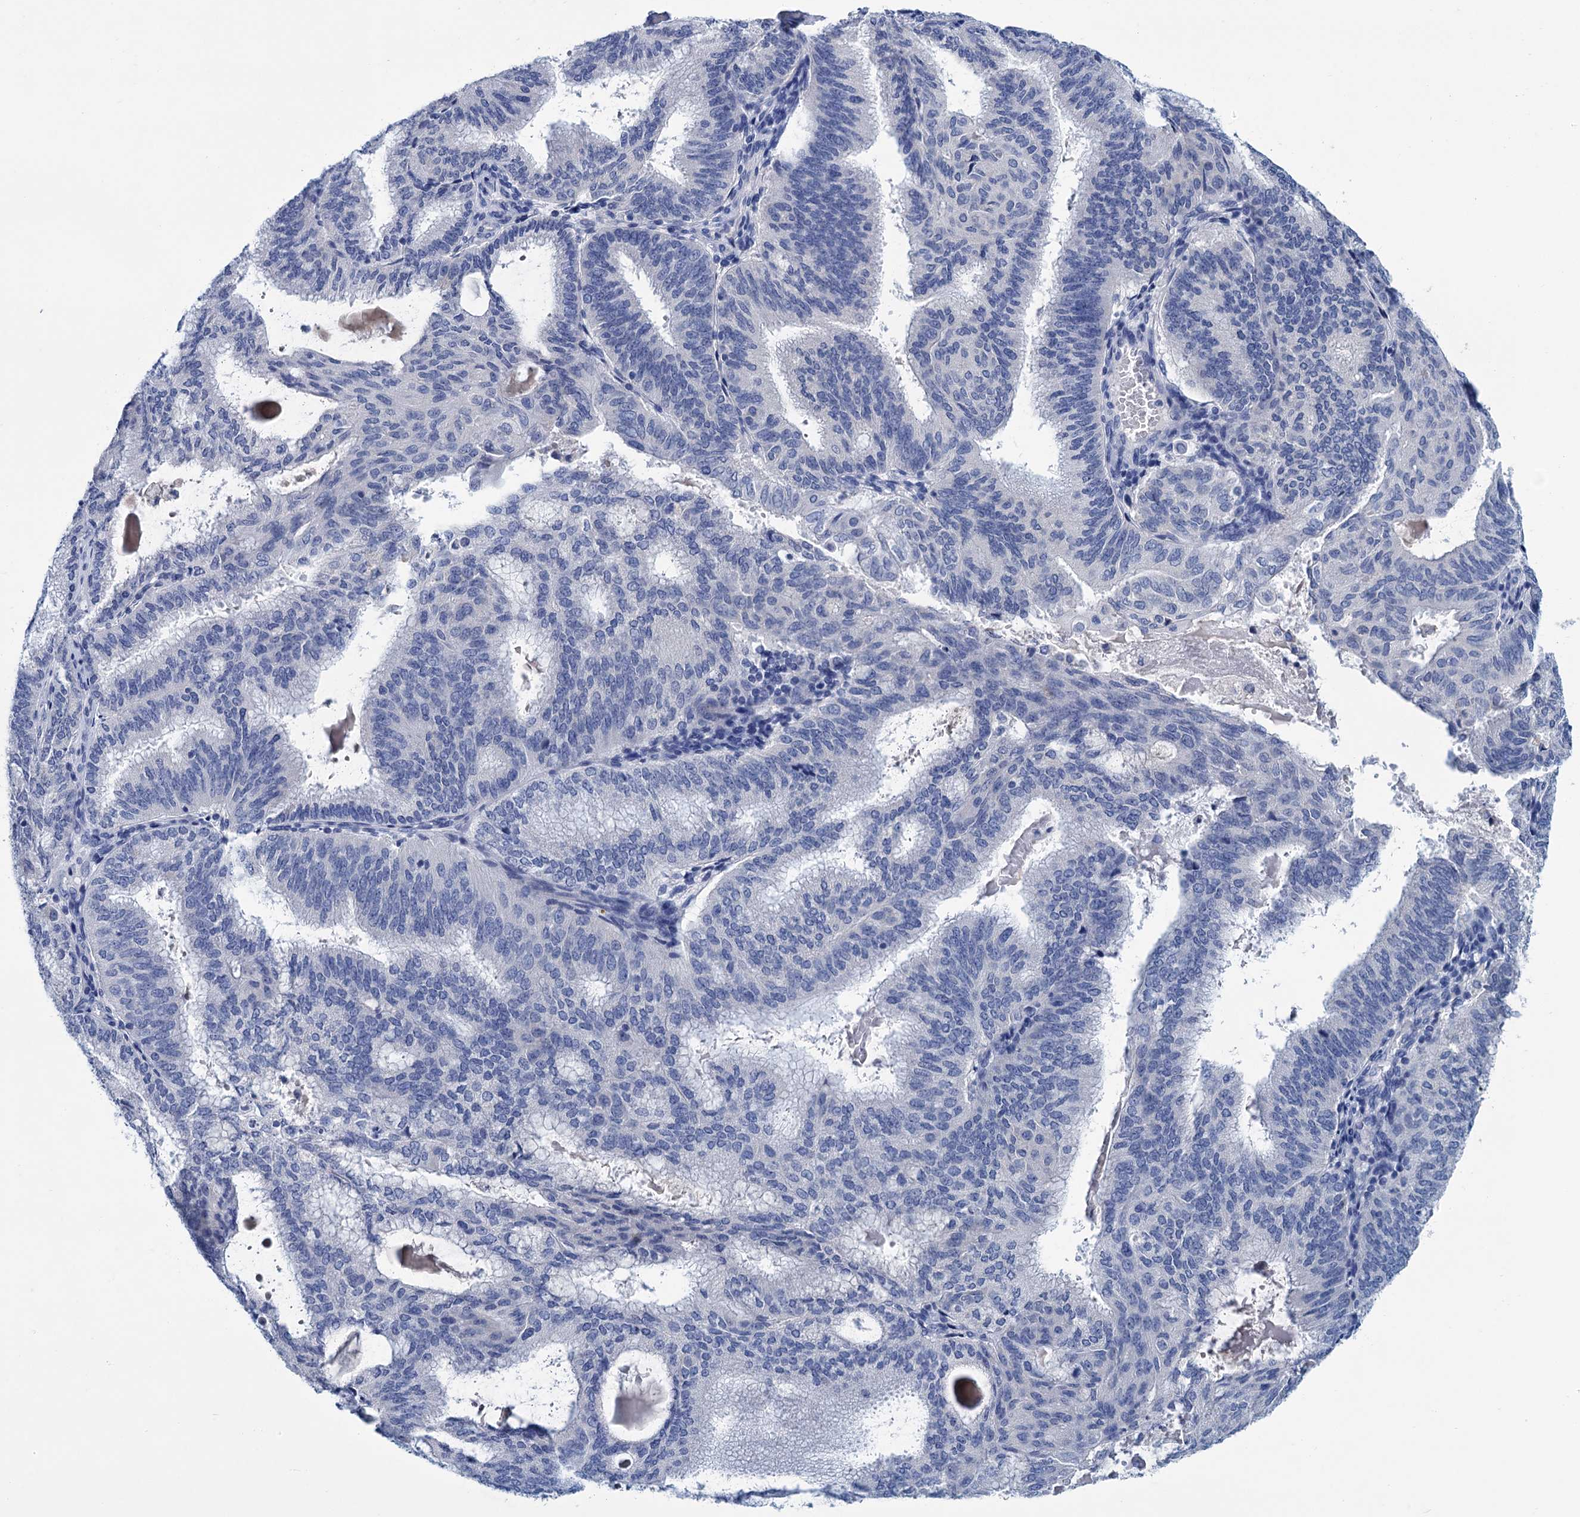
{"staining": {"intensity": "negative", "quantity": "none", "location": "none"}, "tissue": "endometrial cancer", "cell_type": "Tumor cells", "image_type": "cancer", "snomed": [{"axis": "morphology", "description": "Adenocarcinoma, NOS"}, {"axis": "topography", "description": "Endometrium"}], "caption": "IHC image of human endometrial cancer stained for a protein (brown), which displays no staining in tumor cells.", "gene": "MYOZ3", "patient": {"sex": "female", "age": 49}}